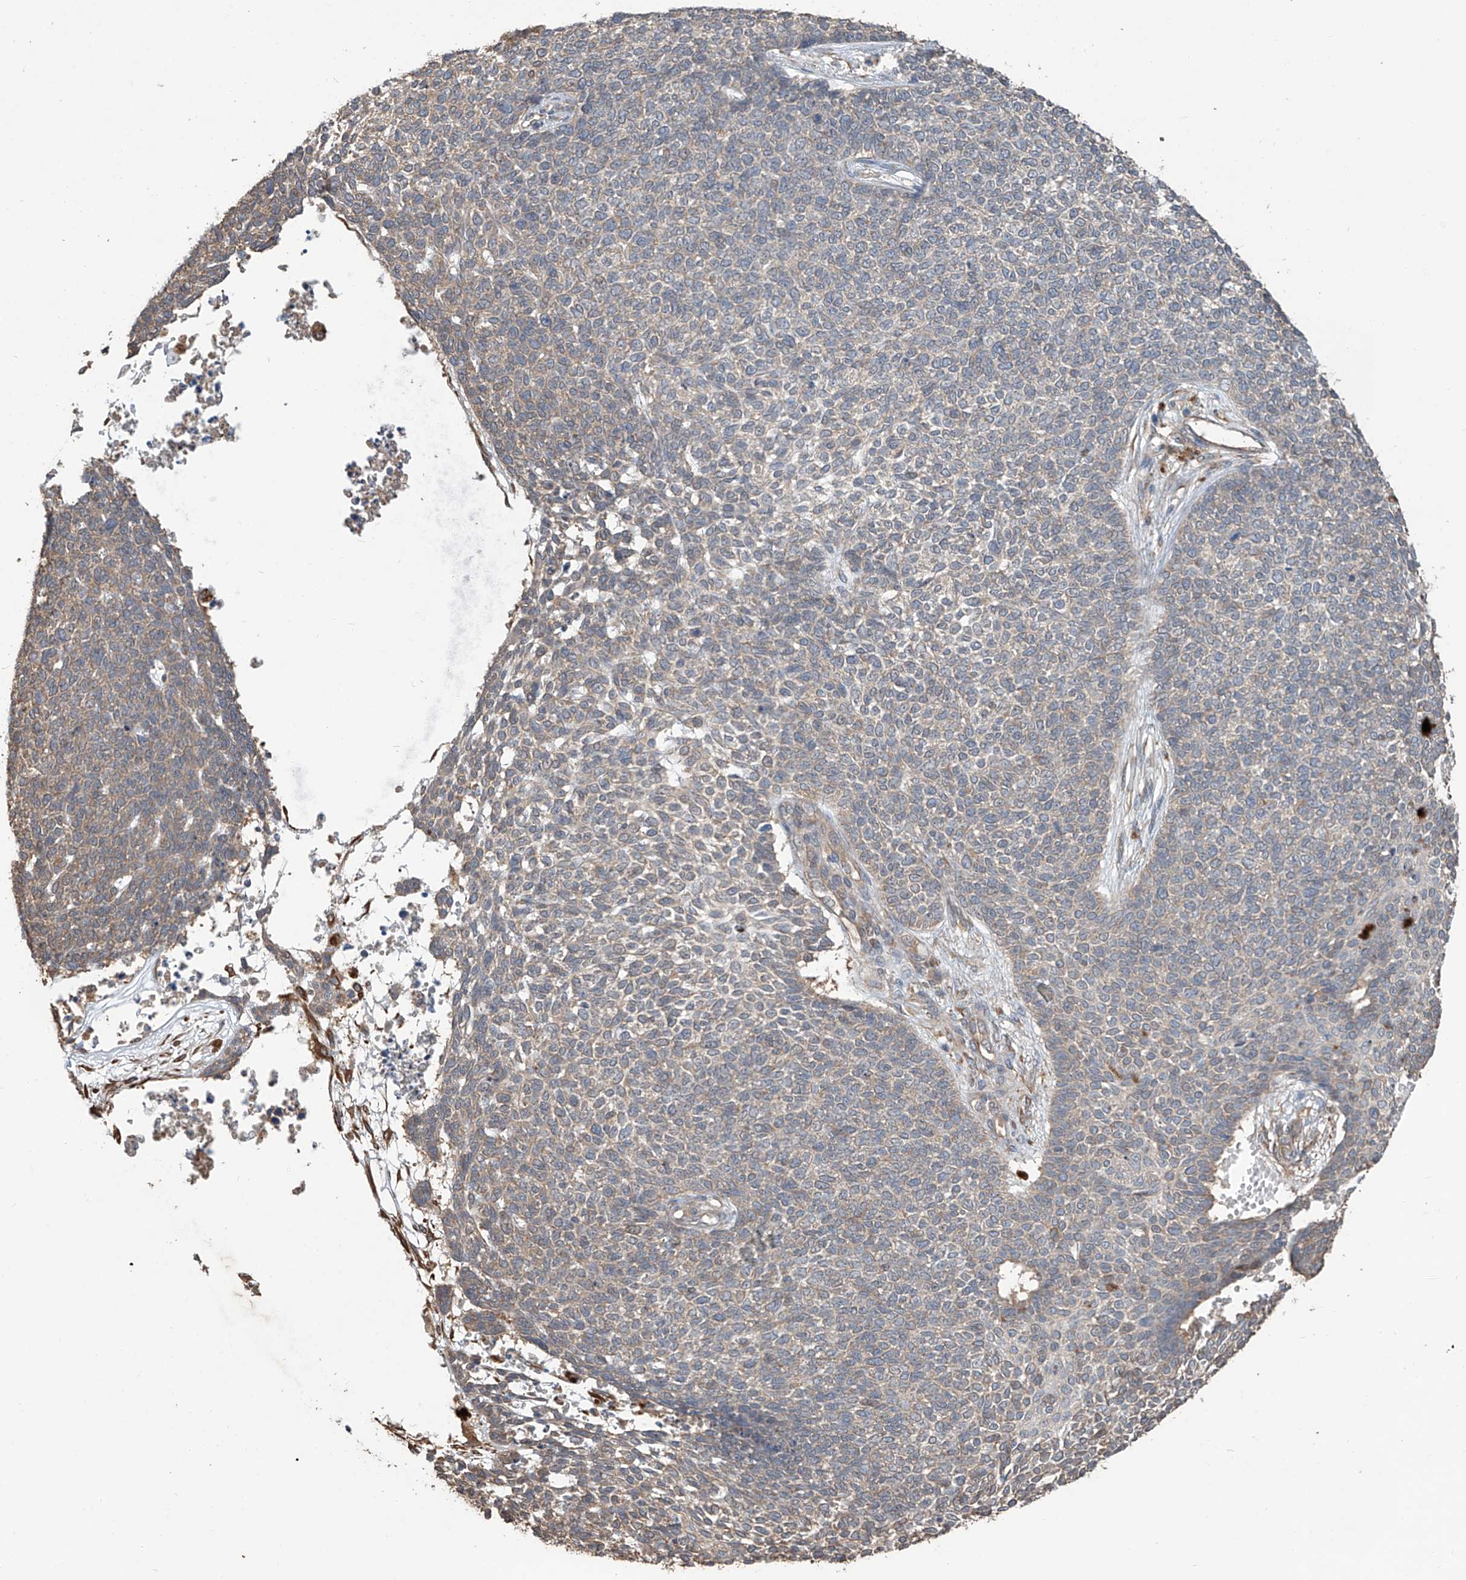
{"staining": {"intensity": "moderate", "quantity": "<25%", "location": "cytoplasmic/membranous"}, "tissue": "skin cancer", "cell_type": "Tumor cells", "image_type": "cancer", "snomed": [{"axis": "morphology", "description": "Basal cell carcinoma"}, {"axis": "topography", "description": "Skin"}], "caption": "This photomicrograph reveals immunohistochemistry (IHC) staining of basal cell carcinoma (skin), with low moderate cytoplasmic/membranous positivity in about <25% of tumor cells.", "gene": "AGBL5", "patient": {"sex": "female", "age": 84}}